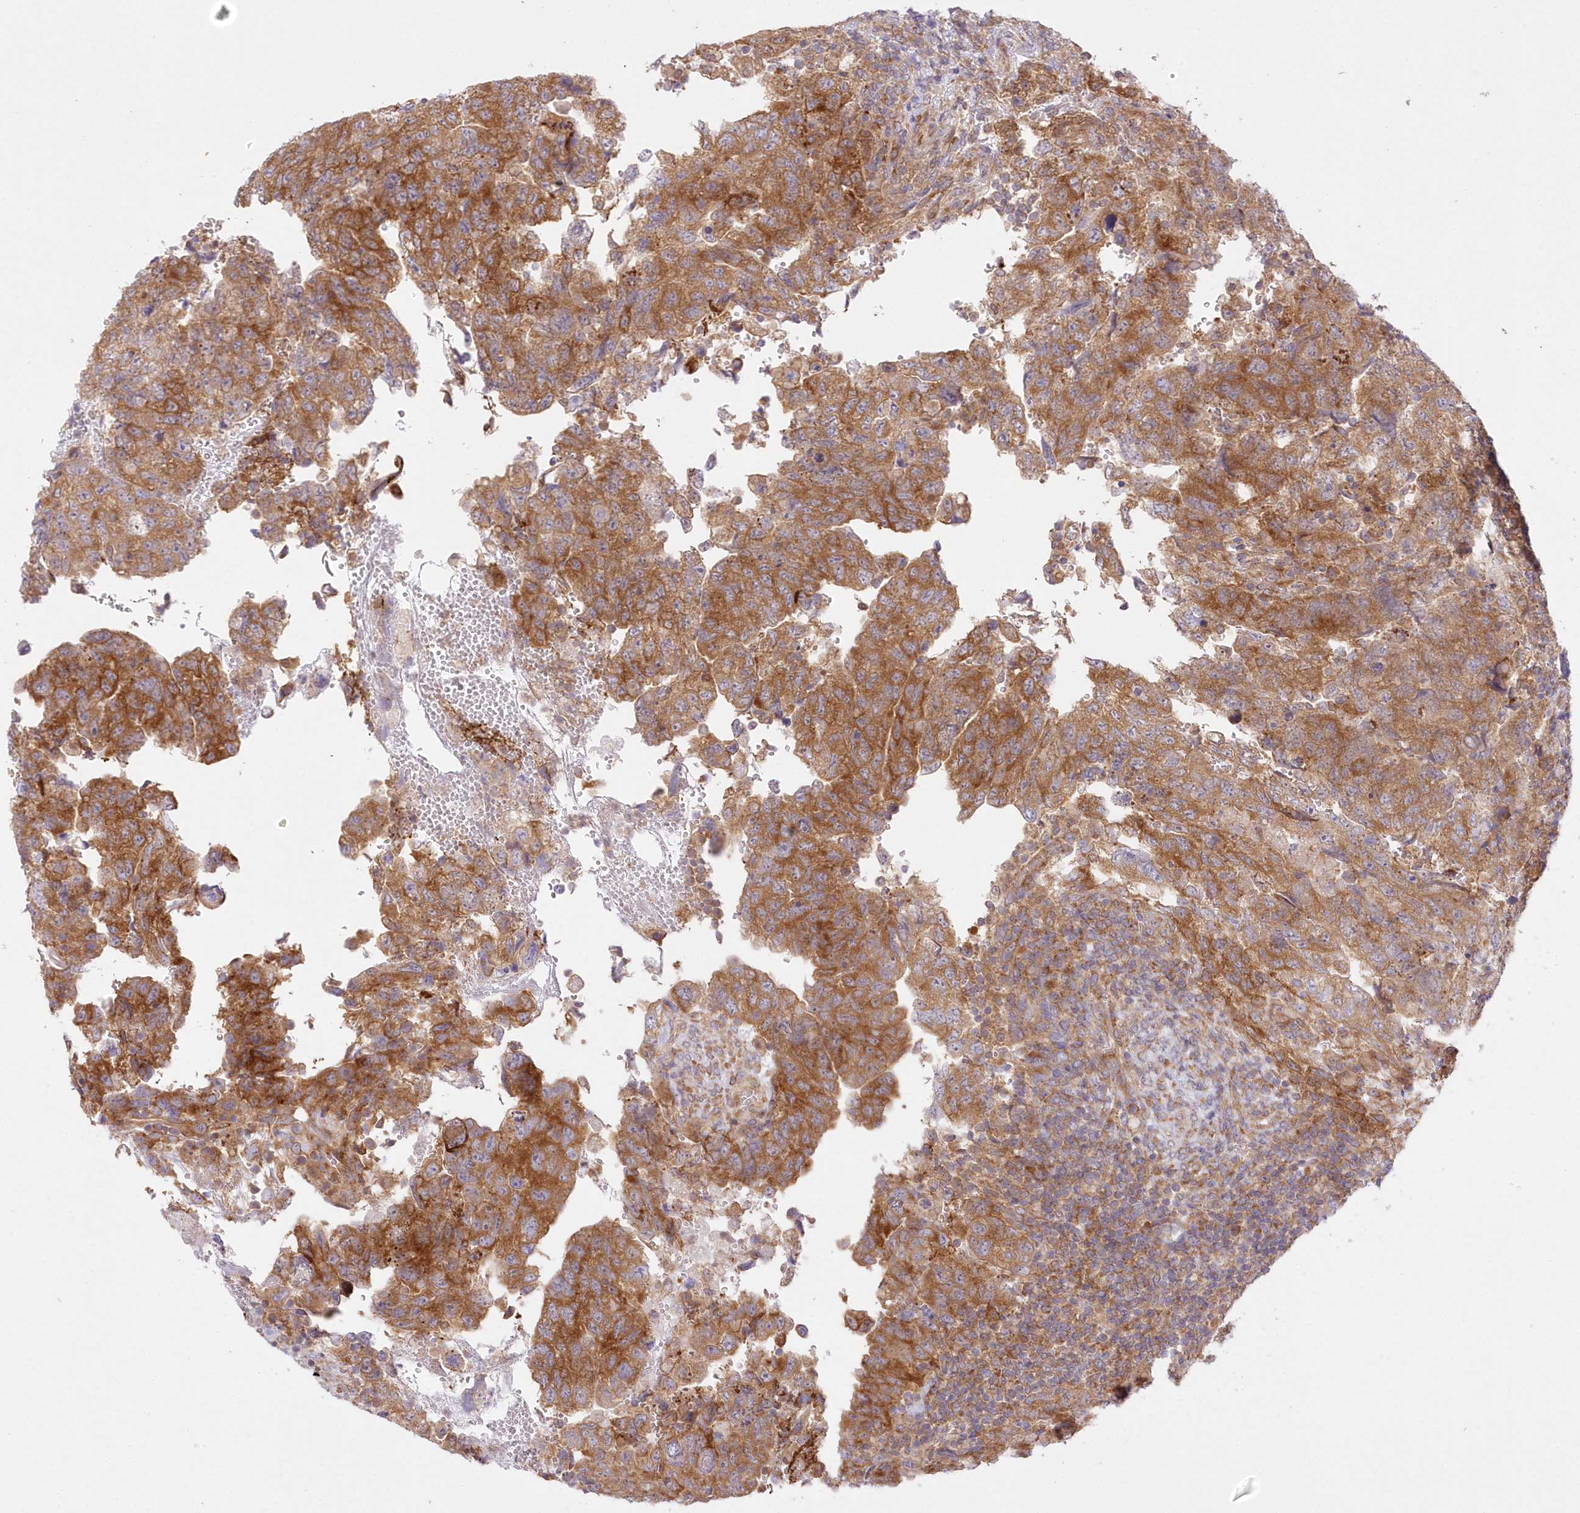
{"staining": {"intensity": "strong", "quantity": ">75%", "location": "cytoplasmic/membranous"}, "tissue": "testis cancer", "cell_type": "Tumor cells", "image_type": "cancer", "snomed": [{"axis": "morphology", "description": "Carcinoma, Embryonal, NOS"}, {"axis": "topography", "description": "Testis"}], "caption": "Testis embryonal carcinoma stained with a brown dye reveals strong cytoplasmic/membranous positive staining in about >75% of tumor cells.", "gene": "RNPEP", "patient": {"sex": "male", "age": 36}}